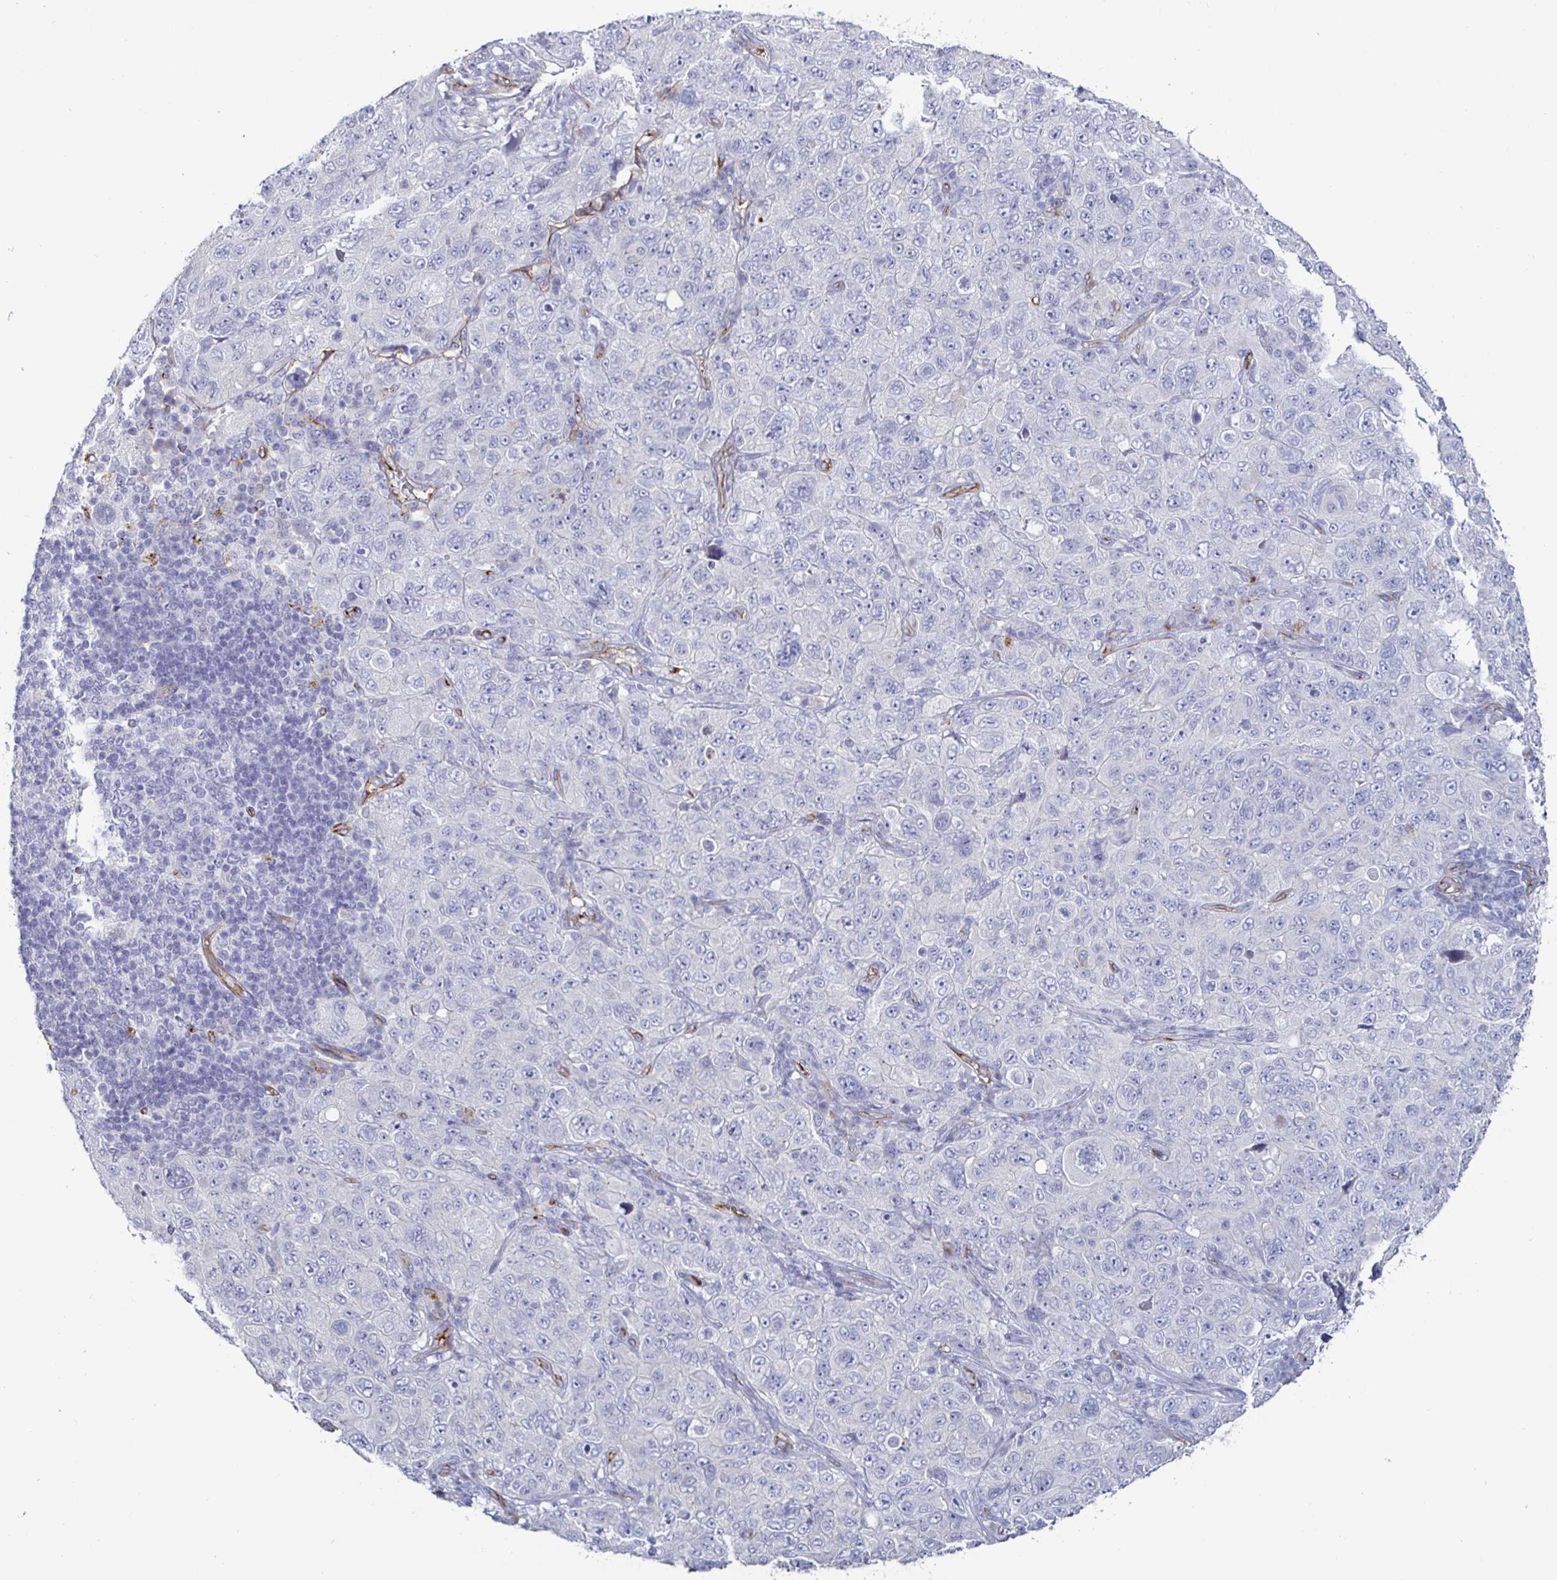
{"staining": {"intensity": "negative", "quantity": "none", "location": "none"}, "tissue": "pancreatic cancer", "cell_type": "Tumor cells", "image_type": "cancer", "snomed": [{"axis": "morphology", "description": "Adenocarcinoma, NOS"}, {"axis": "topography", "description": "Pancreas"}], "caption": "This is an immunohistochemistry (IHC) image of adenocarcinoma (pancreatic). There is no expression in tumor cells.", "gene": "ACSBG2", "patient": {"sex": "male", "age": 68}}